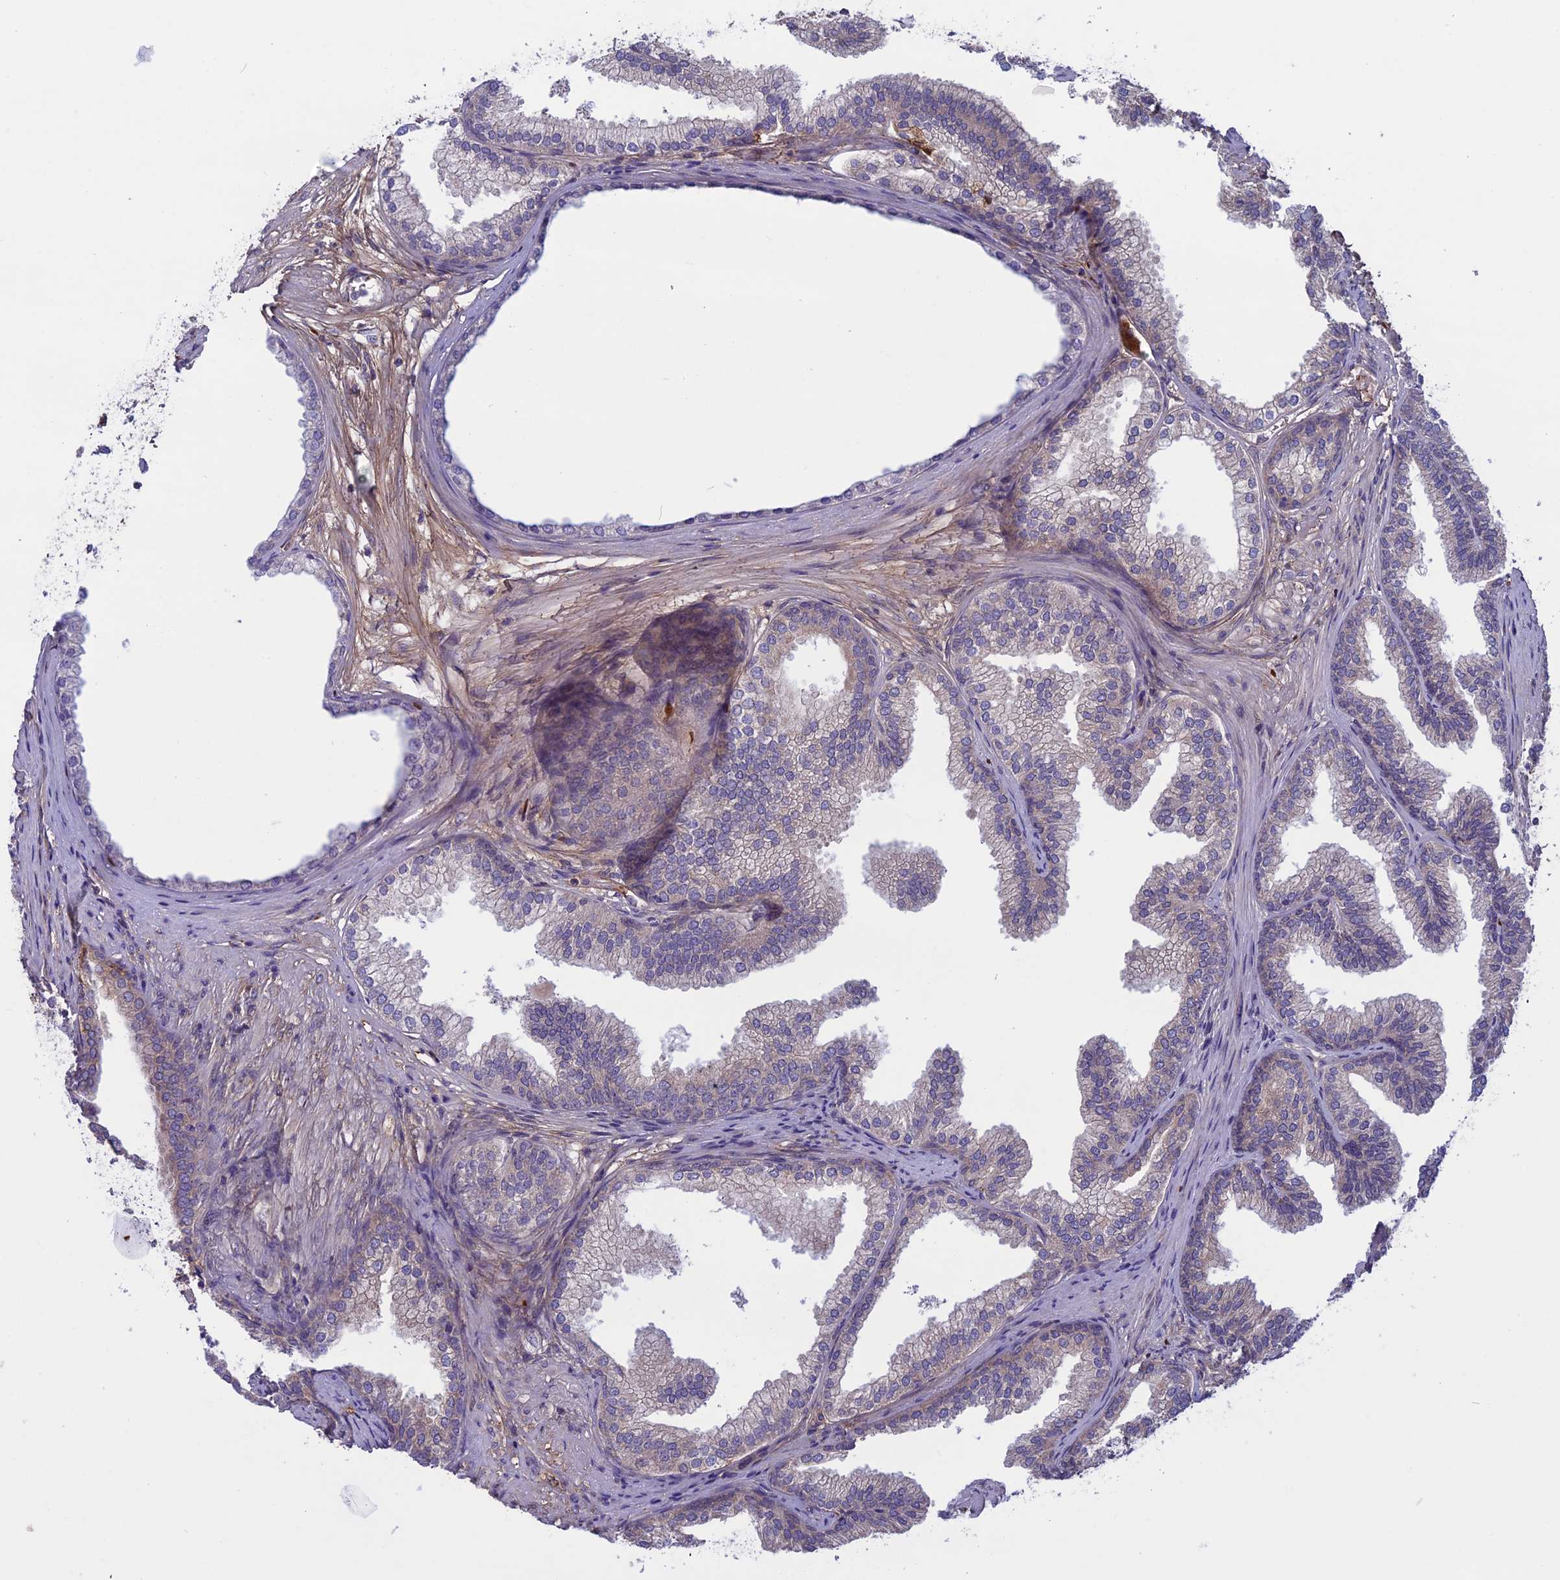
{"staining": {"intensity": "weak", "quantity": "25%-75%", "location": "cytoplasmic/membranous"}, "tissue": "prostate", "cell_type": "Glandular cells", "image_type": "normal", "snomed": [{"axis": "morphology", "description": "Normal tissue, NOS"}, {"axis": "topography", "description": "Prostate"}], "caption": "Immunohistochemistry of unremarkable prostate demonstrates low levels of weak cytoplasmic/membranous staining in about 25%-75% of glandular cells. Using DAB (3,3'-diaminobenzidine) (brown) and hematoxylin (blue) stains, captured at high magnification using brightfield microscopy.", "gene": "DCTN5", "patient": {"sex": "male", "age": 76}}